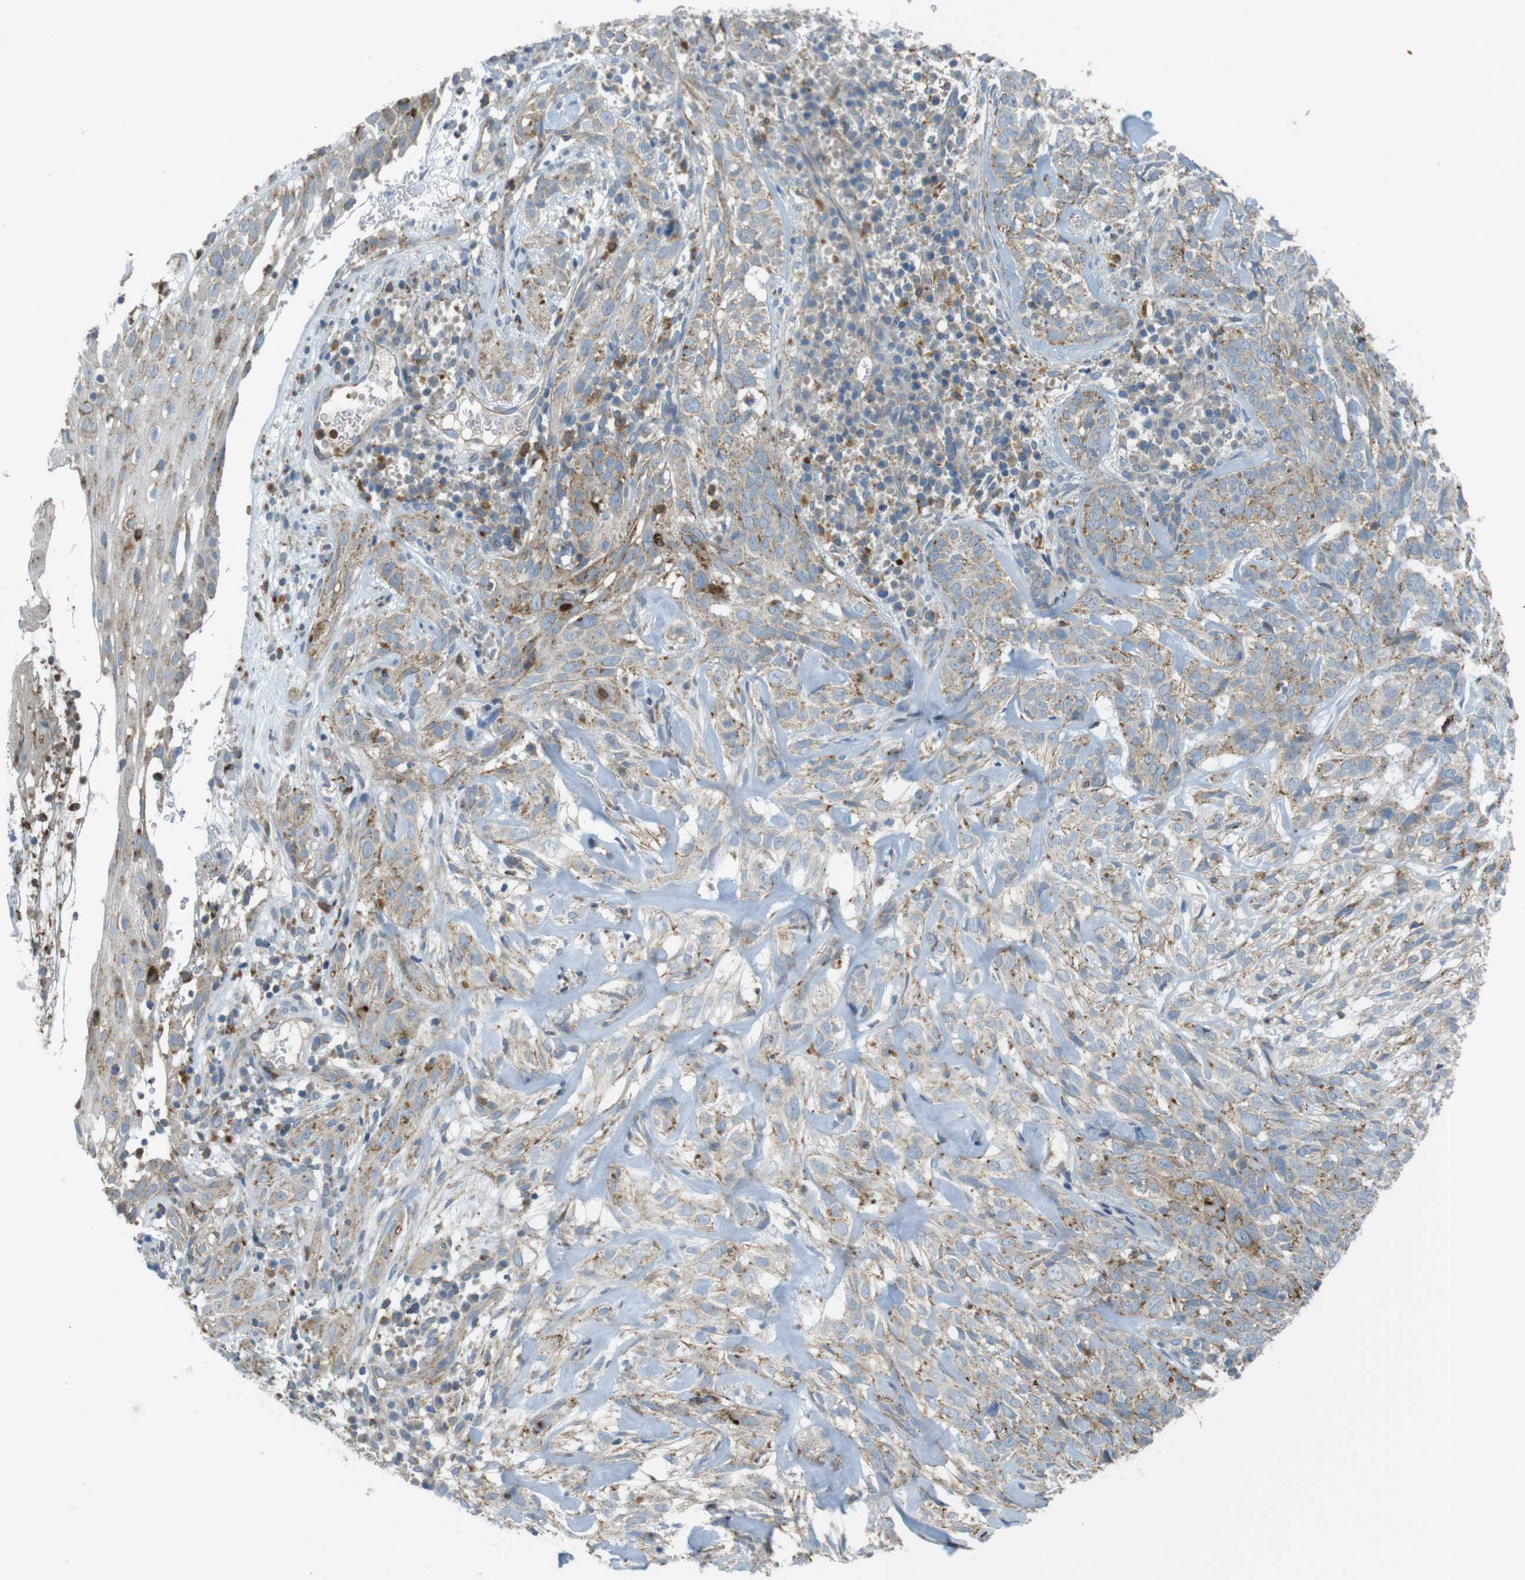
{"staining": {"intensity": "moderate", "quantity": ">75%", "location": "cytoplasmic/membranous"}, "tissue": "skin cancer", "cell_type": "Tumor cells", "image_type": "cancer", "snomed": [{"axis": "morphology", "description": "Basal cell carcinoma"}, {"axis": "topography", "description": "Skin"}], "caption": "Immunohistochemistry (IHC) (DAB) staining of basal cell carcinoma (skin) exhibits moderate cytoplasmic/membranous protein expression in approximately >75% of tumor cells.", "gene": "LAMP1", "patient": {"sex": "male", "age": 72}}